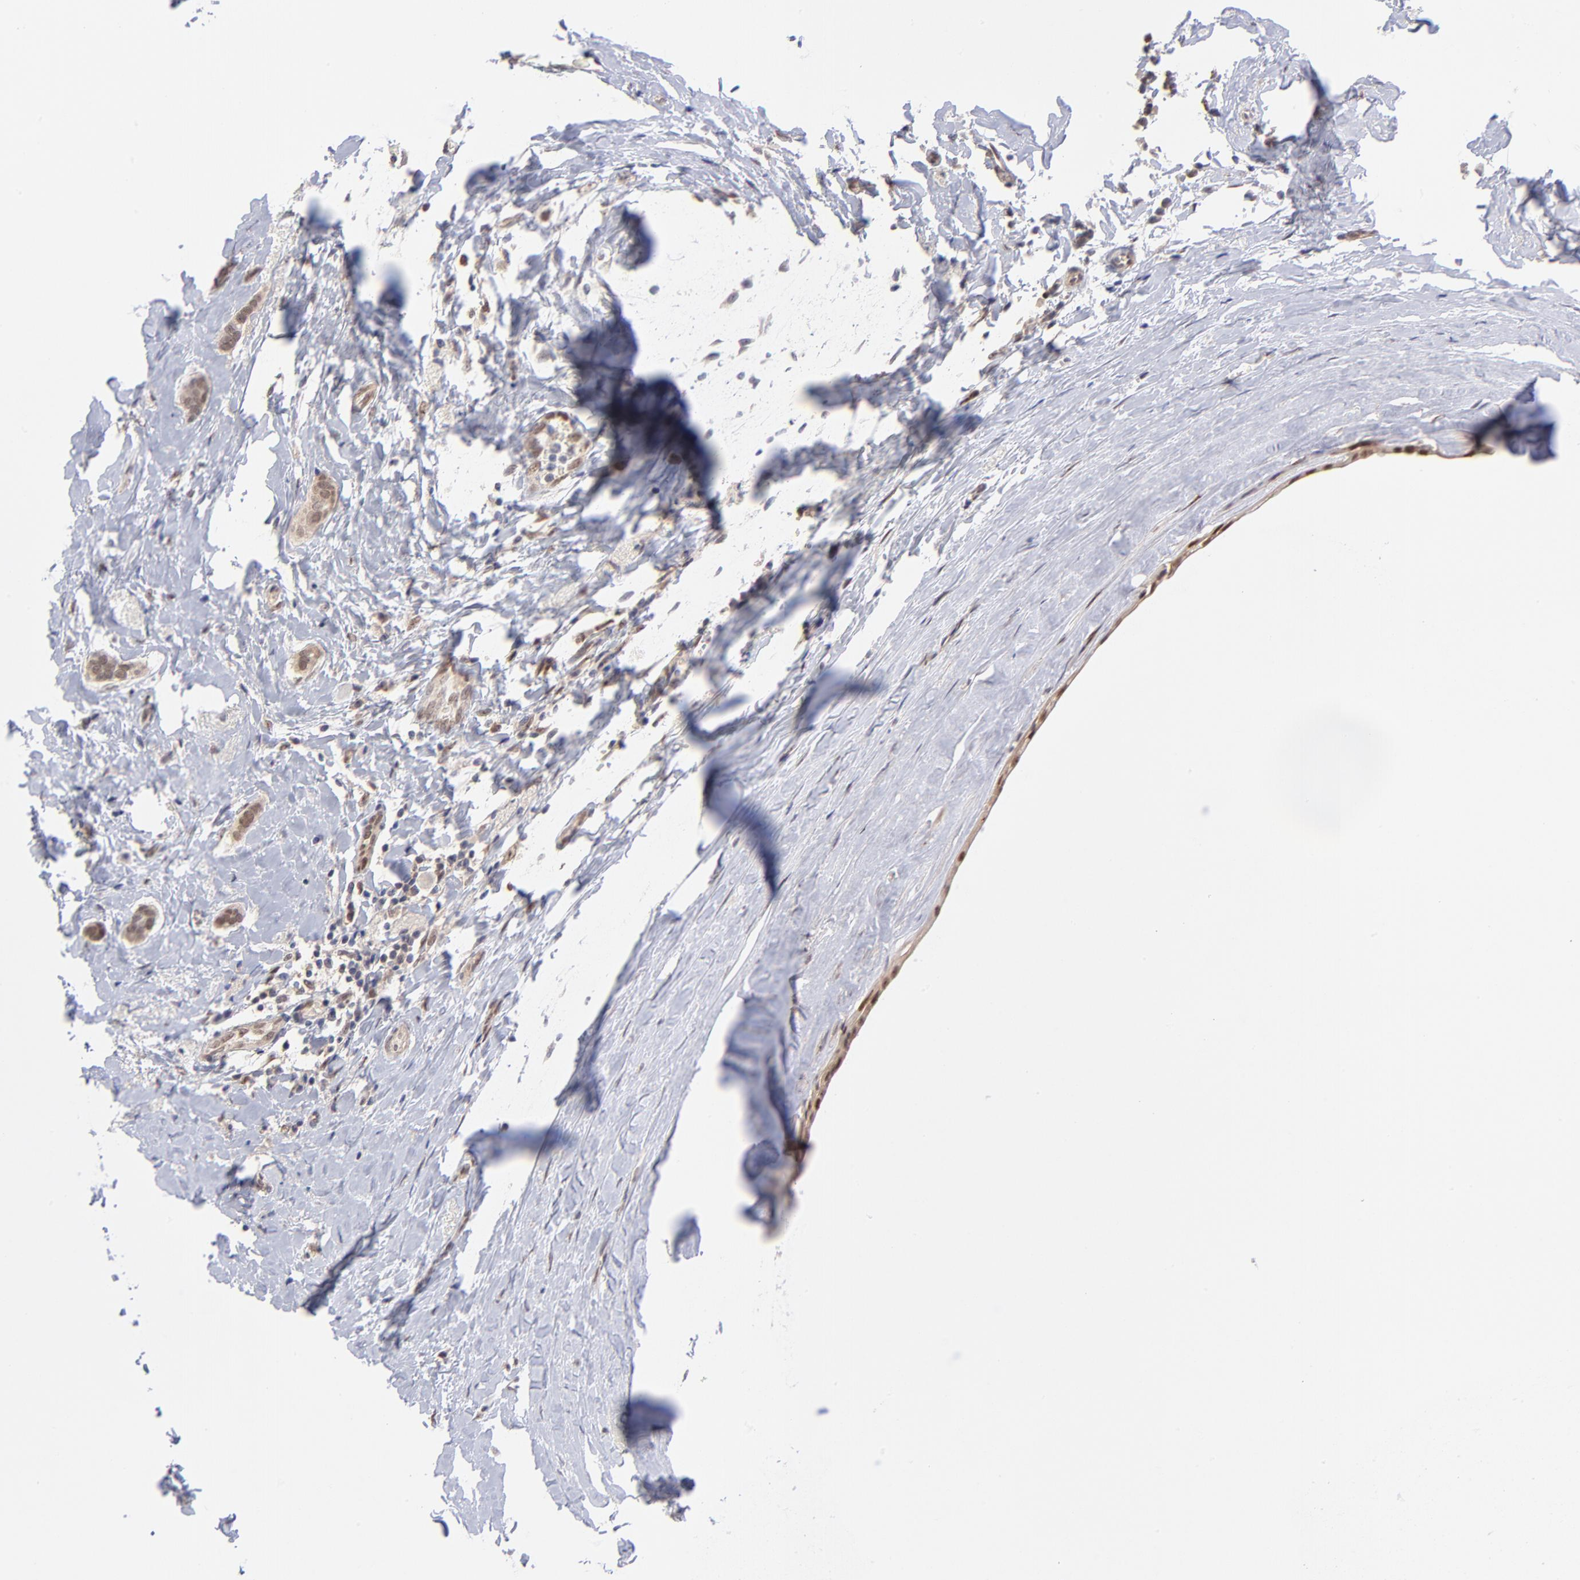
{"staining": {"intensity": "moderate", "quantity": ">75%", "location": "cytoplasmic/membranous"}, "tissue": "breast cancer", "cell_type": "Tumor cells", "image_type": "cancer", "snomed": [{"axis": "morphology", "description": "Duct carcinoma"}, {"axis": "topography", "description": "Breast"}], "caption": "The histopathology image shows staining of breast invasive ductal carcinoma, revealing moderate cytoplasmic/membranous protein staining (brown color) within tumor cells. The protein of interest is shown in brown color, while the nuclei are stained blue.", "gene": "UBE2E3", "patient": {"sex": "female", "age": 54}}